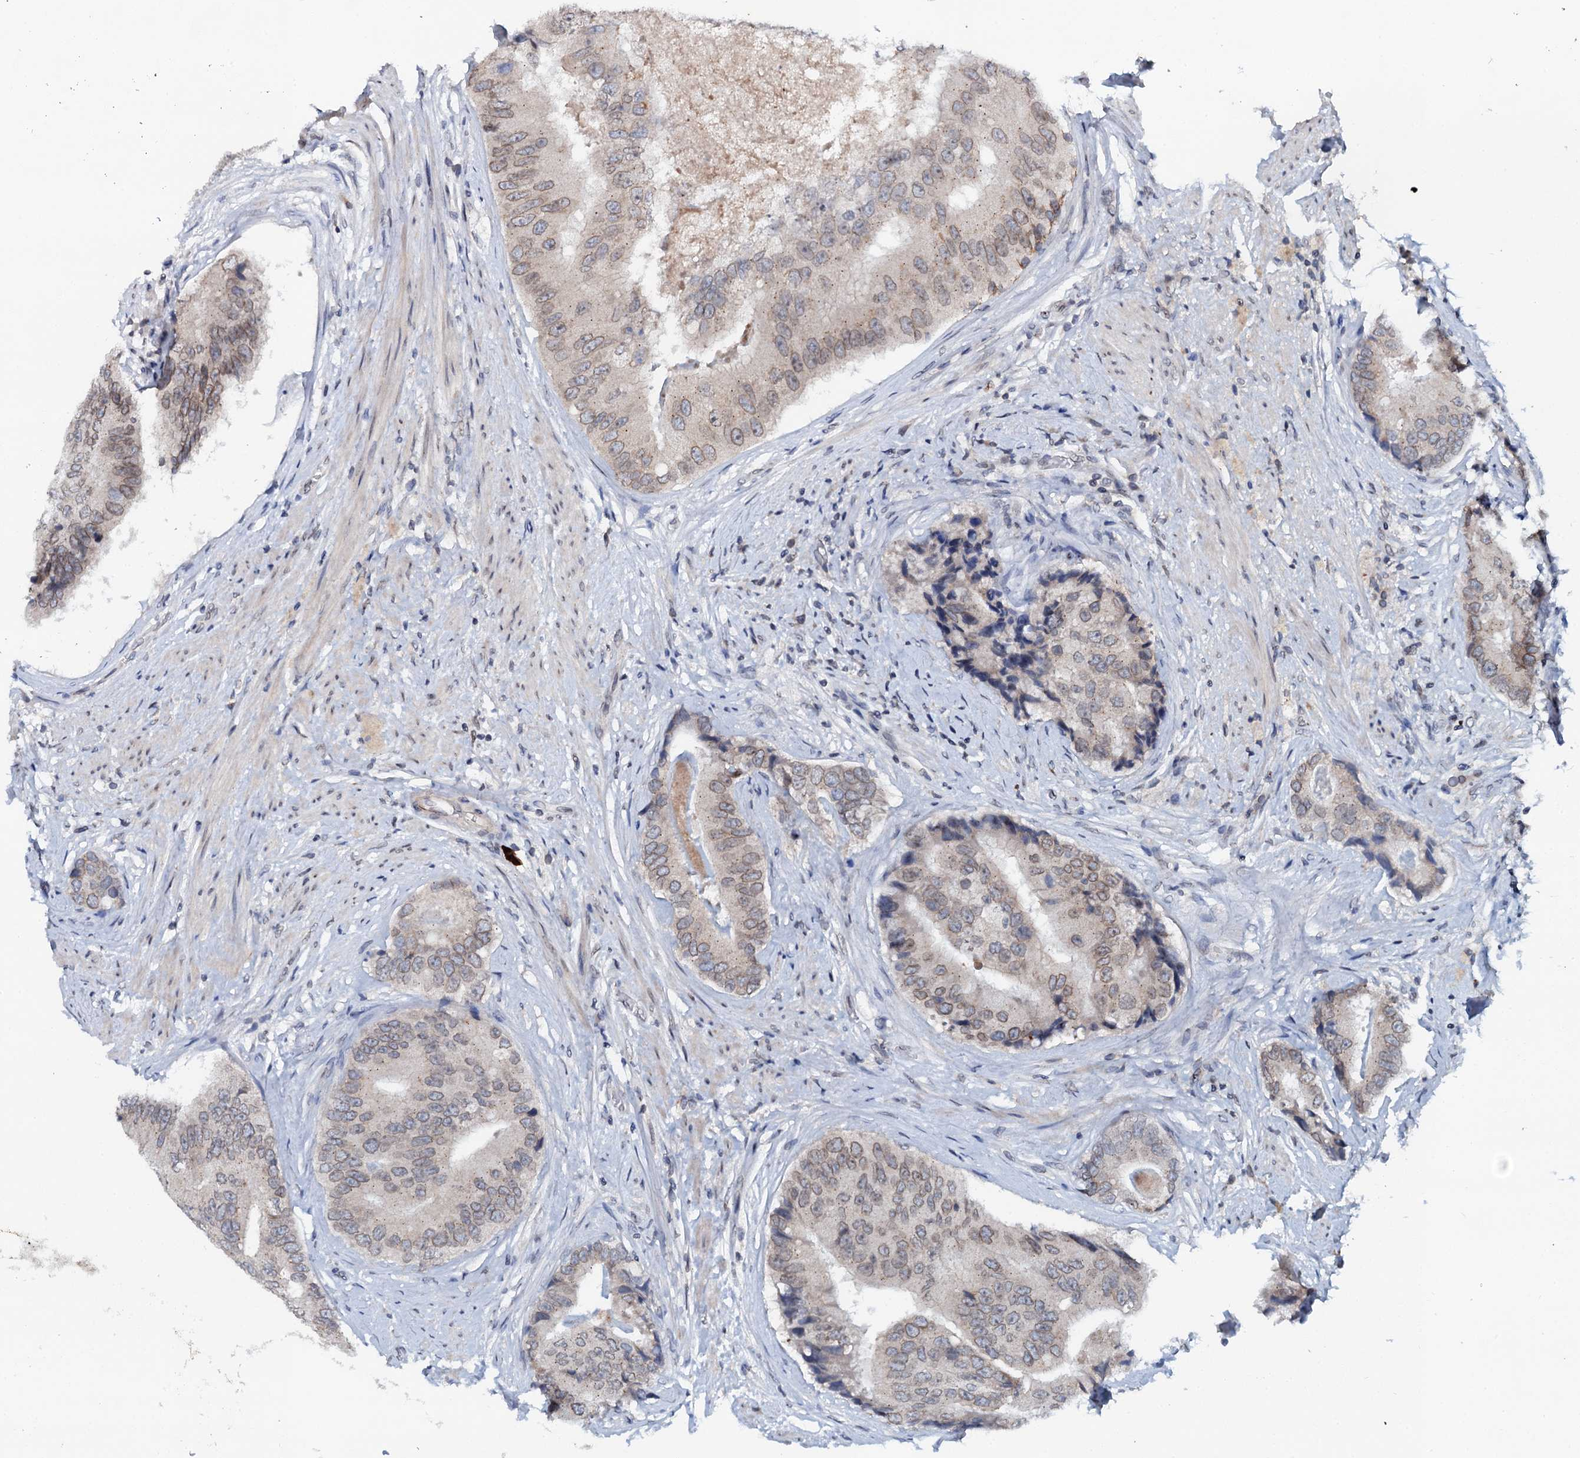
{"staining": {"intensity": "weak", "quantity": "25%-75%", "location": "cytoplasmic/membranous,nuclear"}, "tissue": "prostate cancer", "cell_type": "Tumor cells", "image_type": "cancer", "snomed": [{"axis": "morphology", "description": "Adenocarcinoma, High grade"}, {"axis": "topography", "description": "Prostate"}], "caption": "The immunohistochemical stain shows weak cytoplasmic/membranous and nuclear positivity in tumor cells of prostate cancer tissue.", "gene": "SNTA1", "patient": {"sex": "male", "age": 70}}